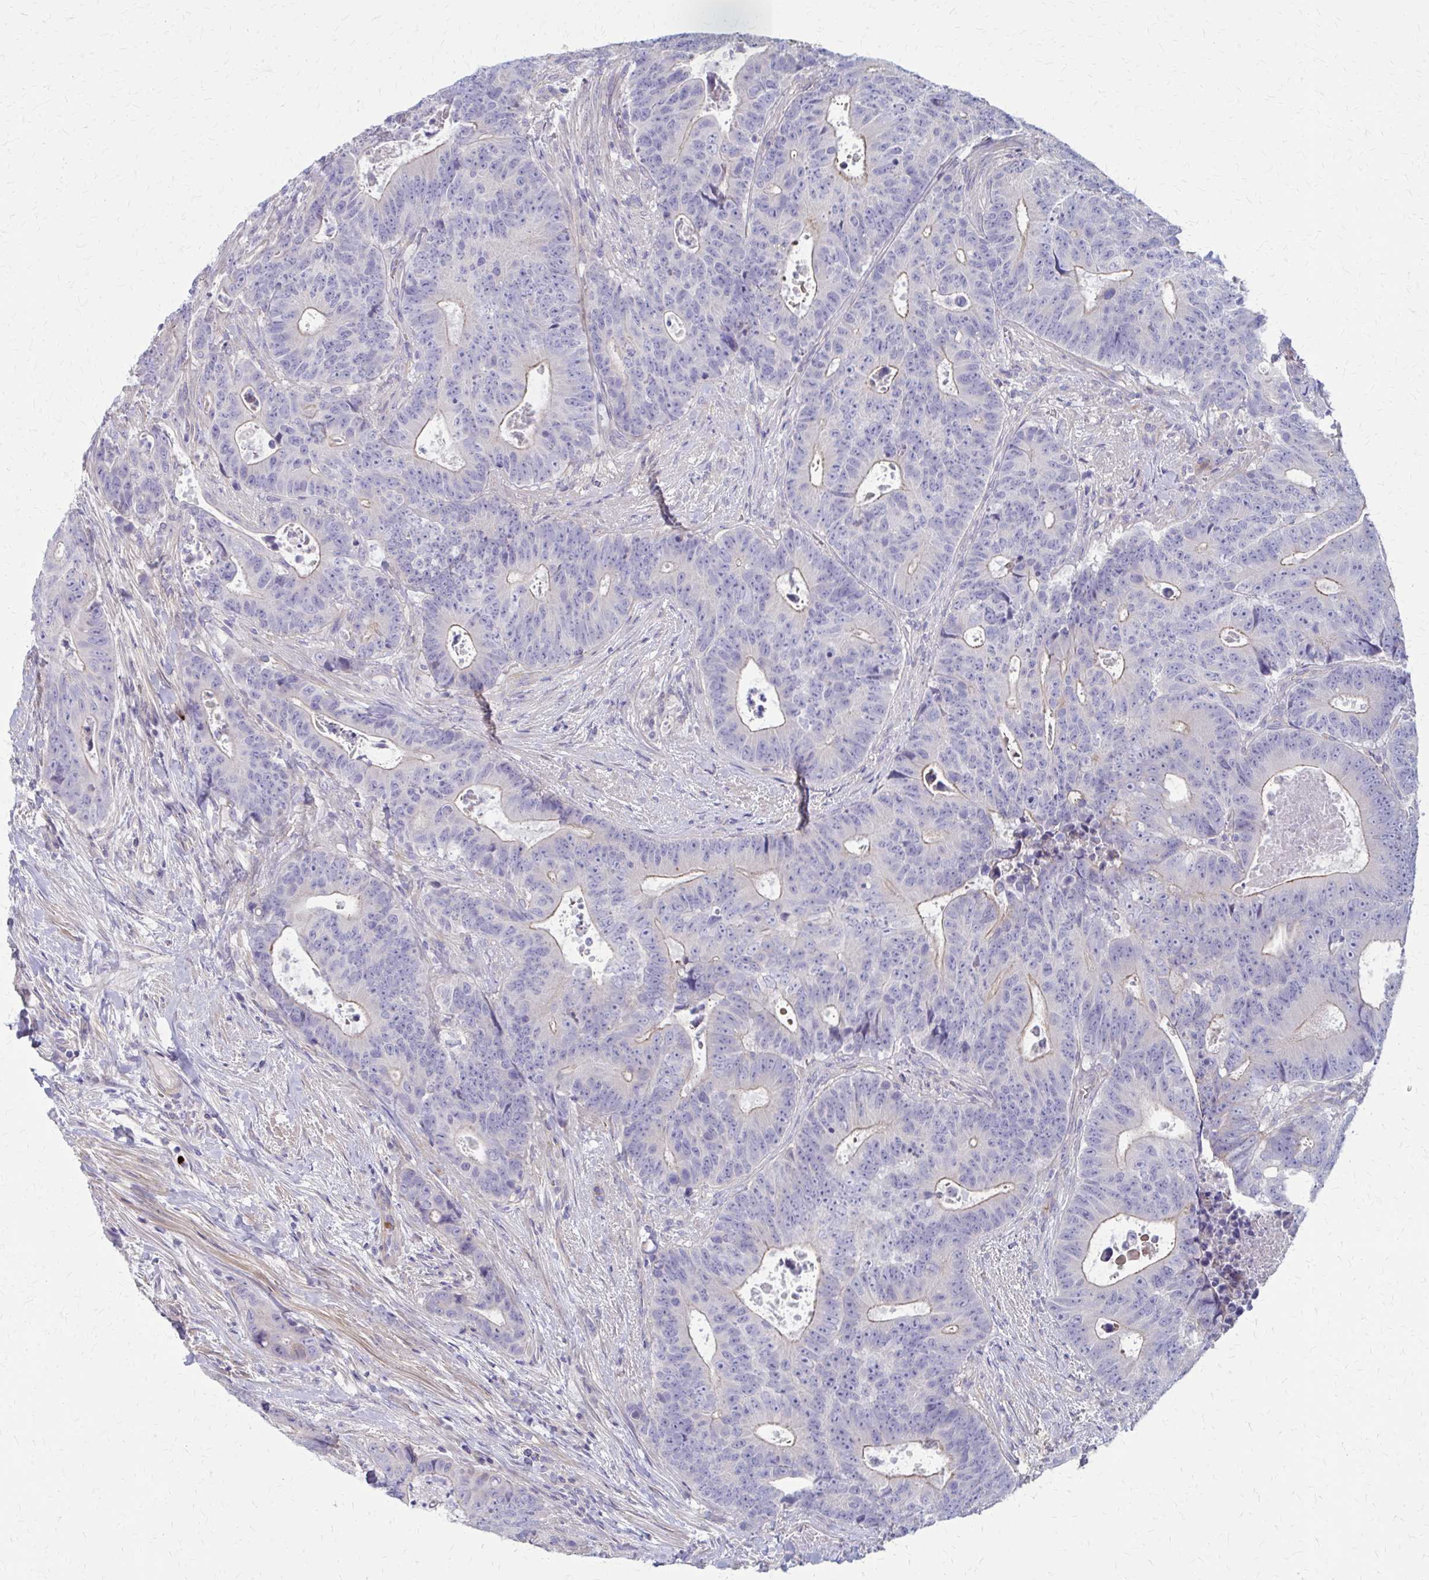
{"staining": {"intensity": "weak", "quantity": "<25%", "location": "cytoplasmic/membranous"}, "tissue": "colorectal cancer", "cell_type": "Tumor cells", "image_type": "cancer", "snomed": [{"axis": "morphology", "description": "Adenocarcinoma, NOS"}, {"axis": "topography", "description": "Colon"}], "caption": "DAB immunohistochemical staining of human colorectal cancer (adenocarcinoma) exhibits no significant positivity in tumor cells. (Stains: DAB (3,3'-diaminobenzidine) immunohistochemistry with hematoxylin counter stain, Microscopy: brightfield microscopy at high magnification).", "gene": "GLYATL2", "patient": {"sex": "female", "age": 48}}